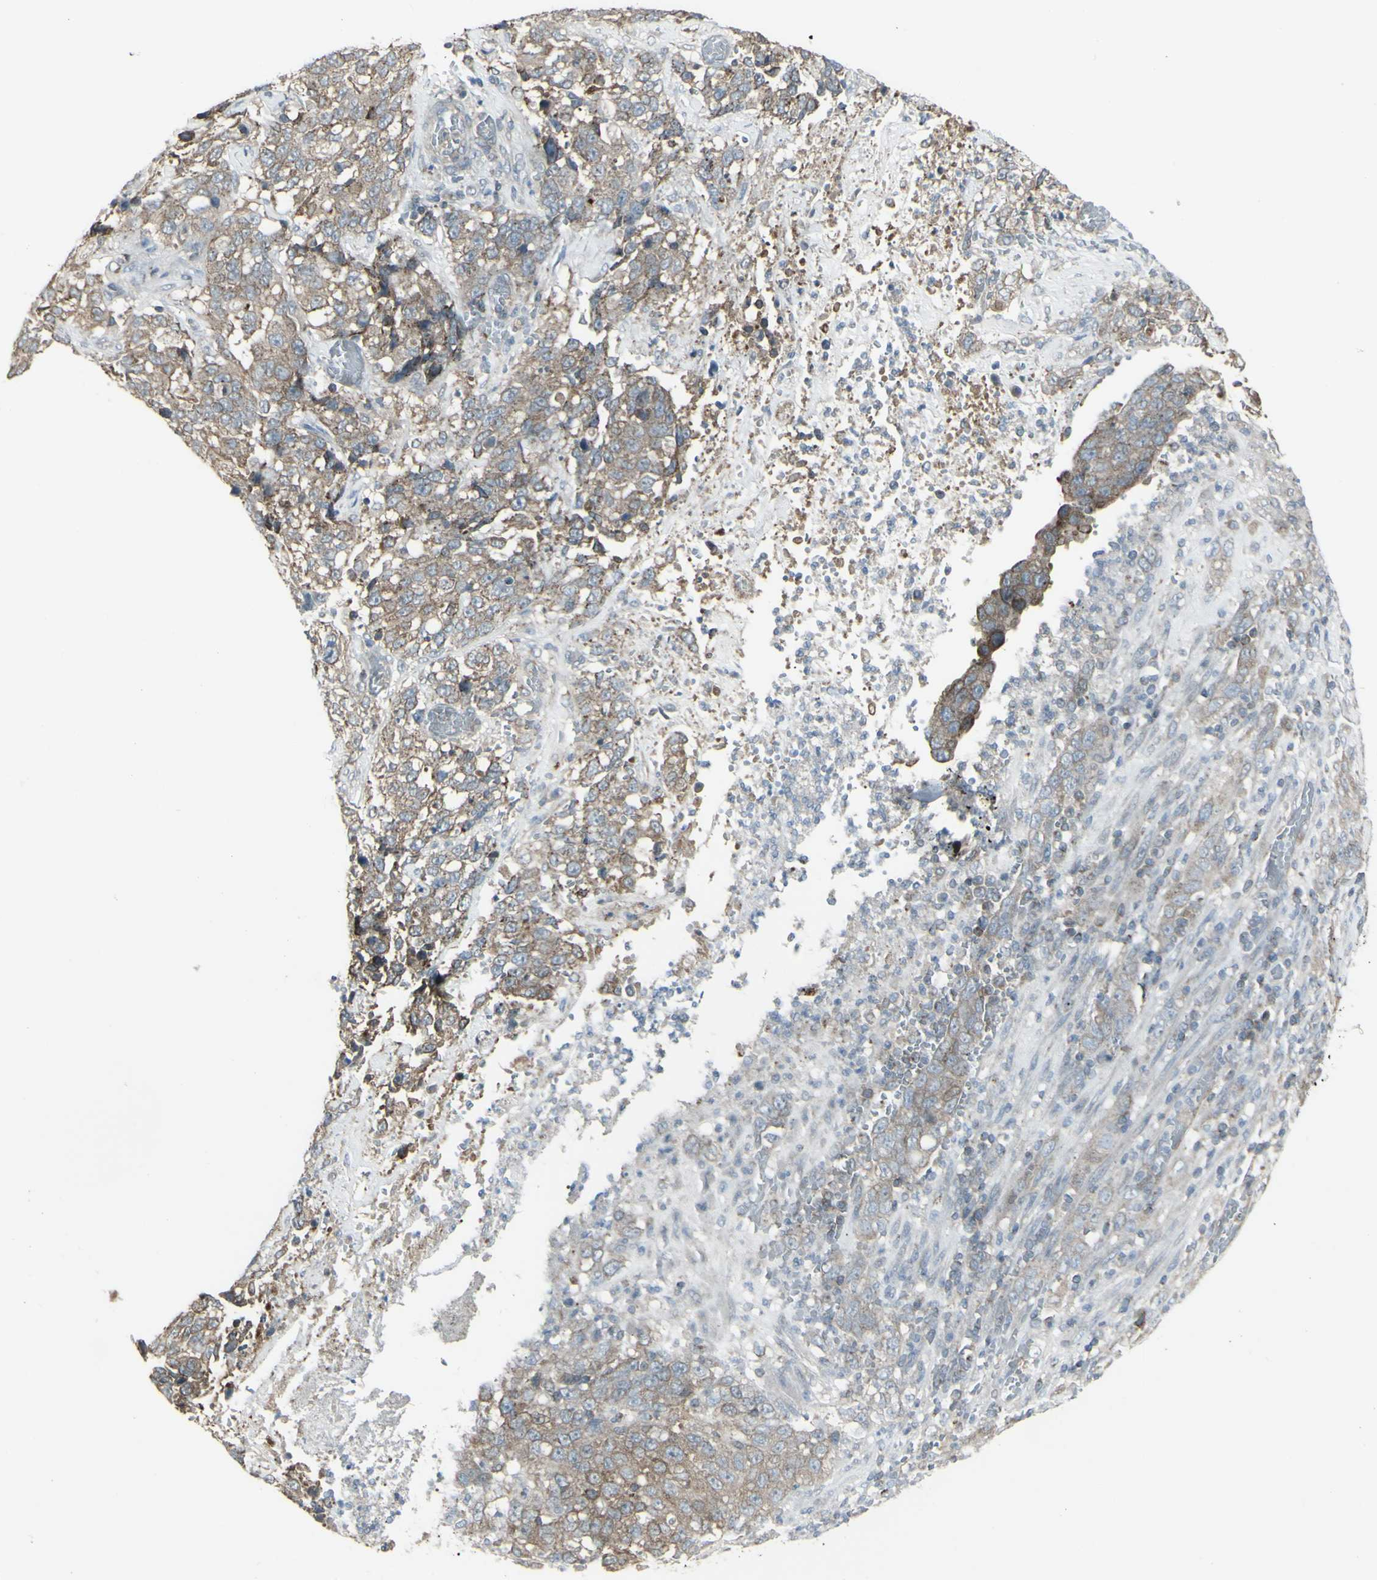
{"staining": {"intensity": "weak", "quantity": ">75%", "location": "cytoplasmic/membranous"}, "tissue": "stomach cancer", "cell_type": "Tumor cells", "image_type": "cancer", "snomed": [{"axis": "morphology", "description": "Normal tissue, NOS"}, {"axis": "morphology", "description": "Adenocarcinoma, NOS"}, {"axis": "topography", "description": "Stomach"}], "caption": "Immunohistochemistry (IHC) histopathology image of neoplastic tissue: human adenocarcinoma (stomach) stained using immunohistochemistry demonstrates low levels of weak protein expression localized specifically in the cytoplasmic/membranous of tumor cells, appearing as a cytoplasmic/membranous brown color.", "gene": "GALNT6", "patient": {"sex": "male", "age": 48}}